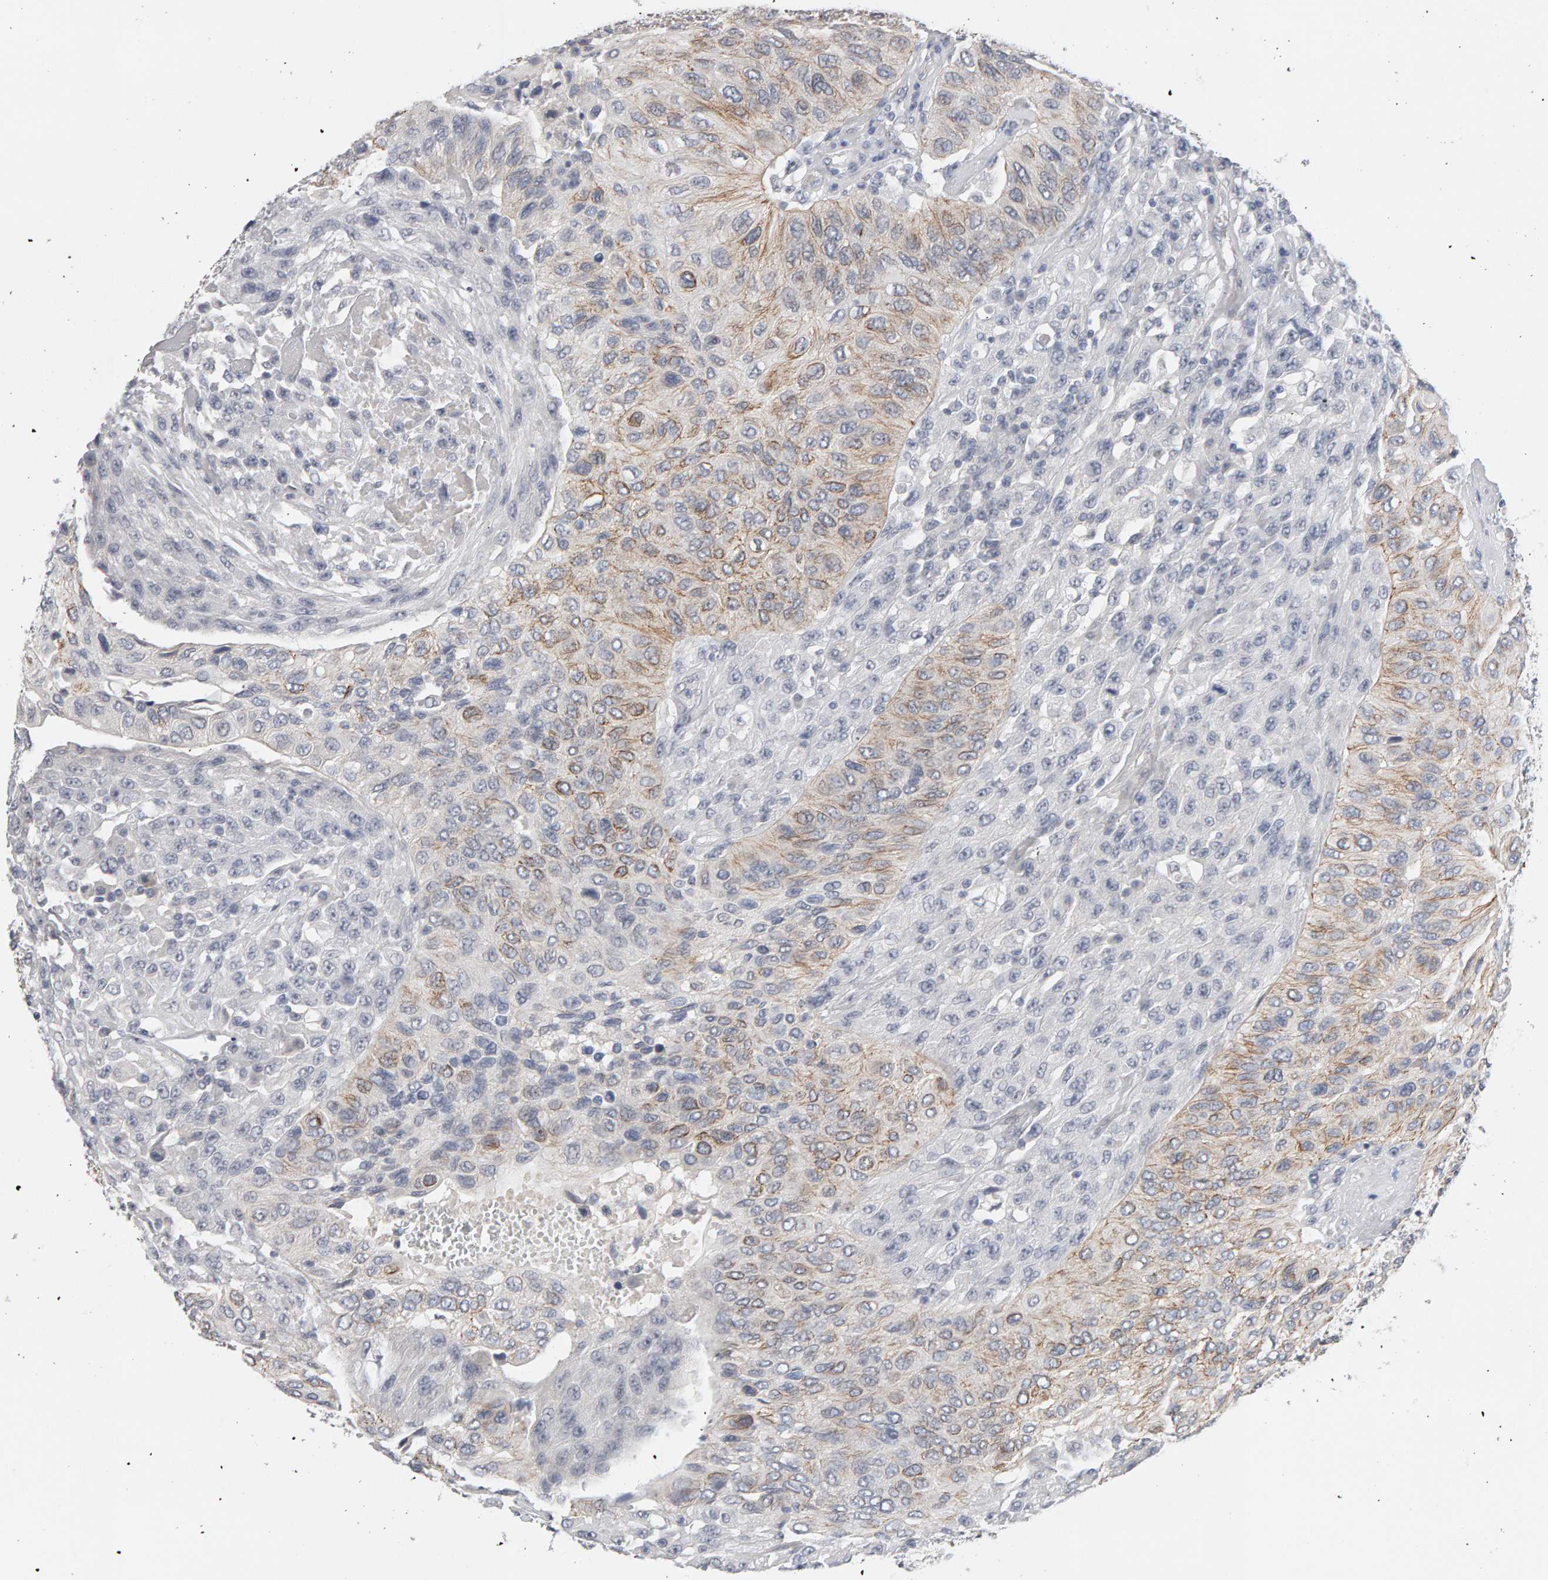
{"staining": {"intensity": "weak", "quantity": "25%-75%", "location": "cytoplasmic/membranous"}, "tissue": "urothelial cancer", "cell_type": "Tumor cells", "image_type": "cancer", "snomed": [{"axis": "morphology", "description": "Urothelial carcinoma, High grade"}, {"axis": "topography", "description": "Urinary bladder"}], "caption": "Urothelial cancer stained with a brown dye shows weak cytoplasmic/membranous positive staining in about 25%-75% of tumor cells.", "gene": "HNF4A", "patient": {"sex": "male", "age": 66}}